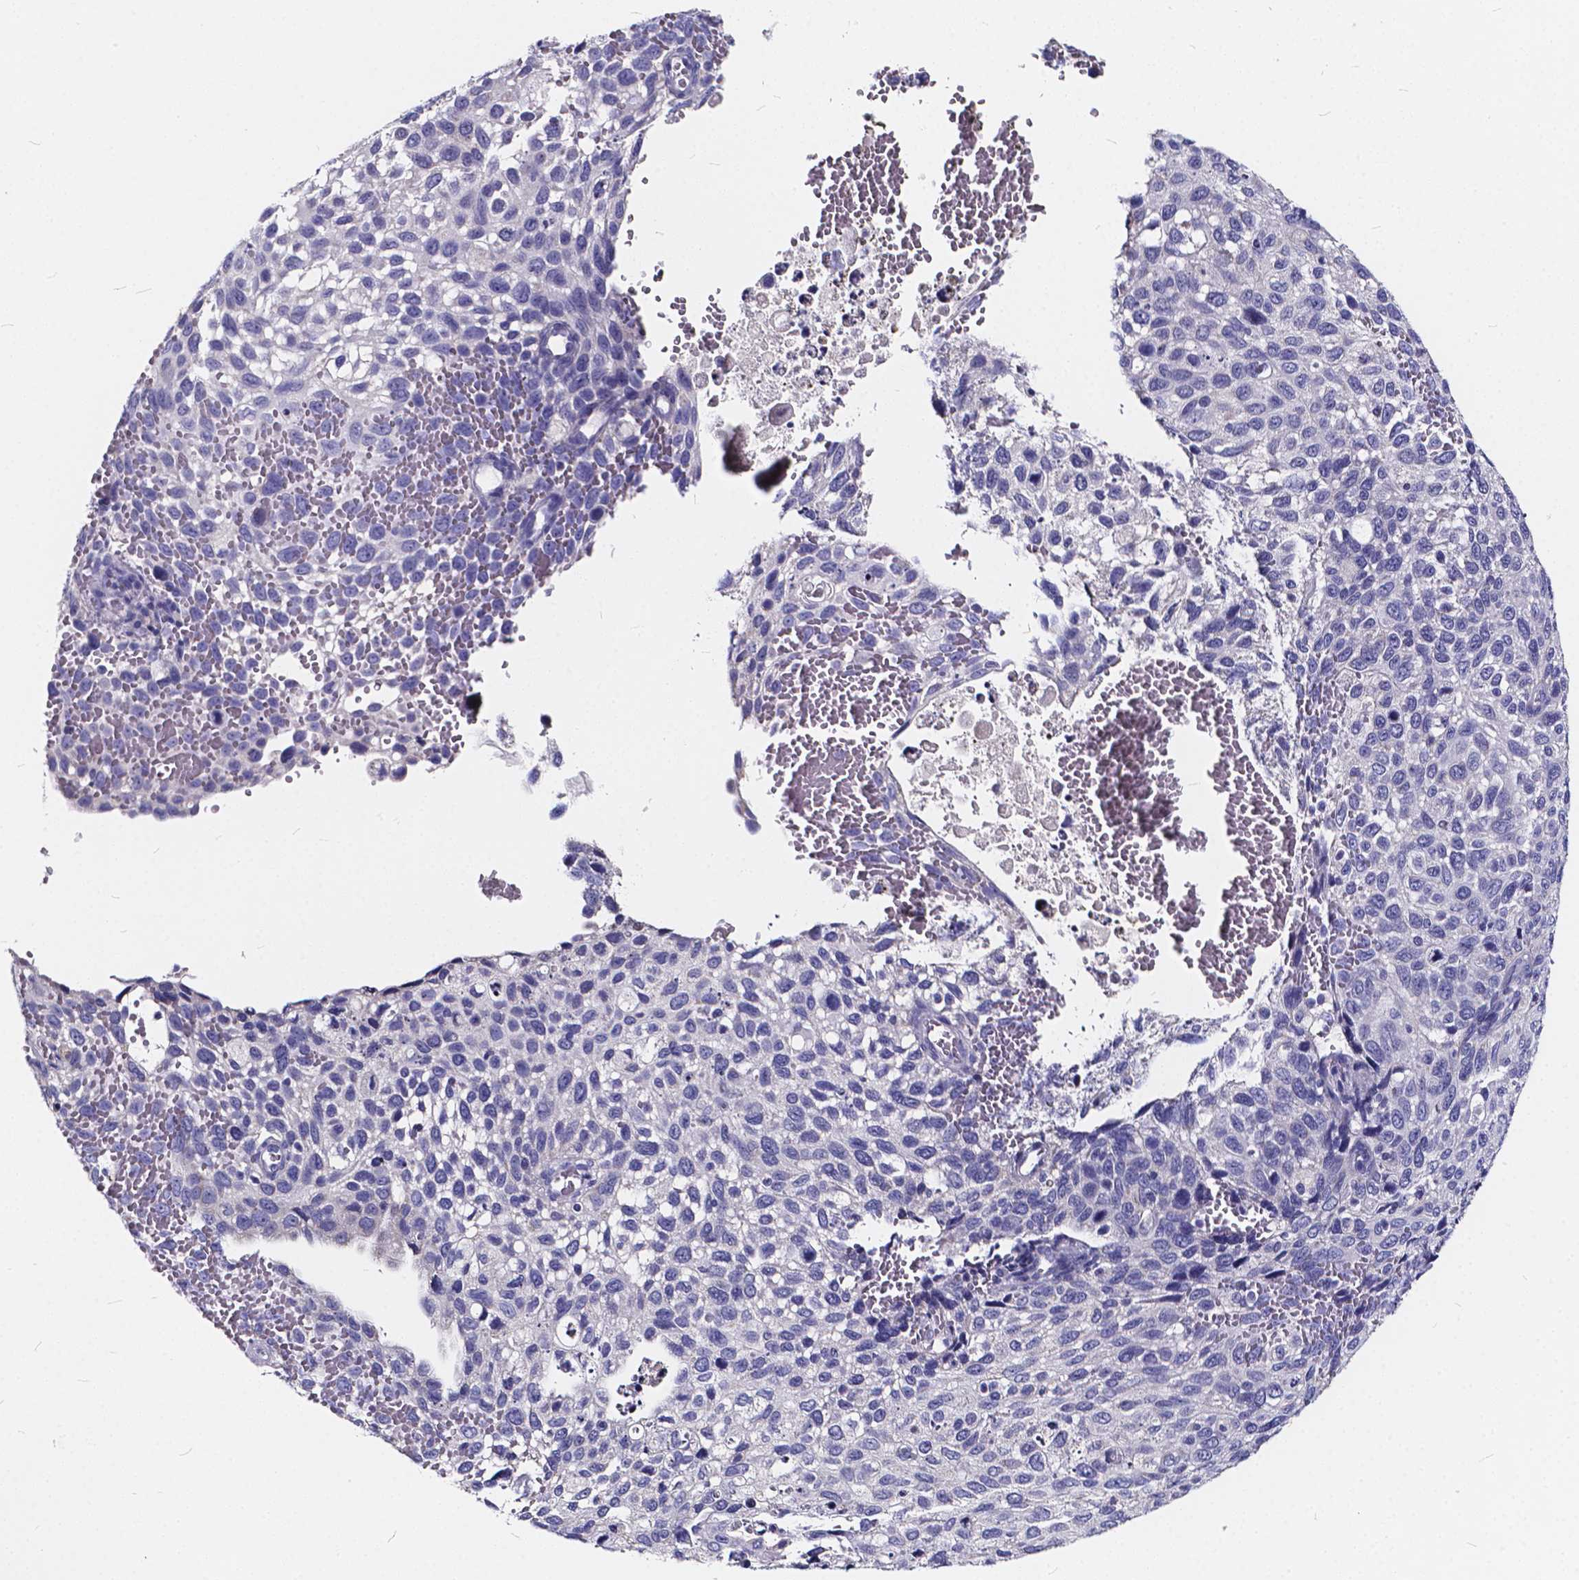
{"staining": {"intensity": "negative", "quantity": "none", "location": "none"}, "tissue": "cervical cancer", "cell_type": "Tumor cells", "image_type": "cancer", "snomed": [{"axis": "morphology", "description": "Squamous cell carcinoma, NOS"}, {"axis": "topography", "description": "Cervix"}], "caption": "High power microscopy image of an immunohistochemistry image of cervical cancer (squamous cell carcinoma), revealing no significant positivity in tumor cells.", "gene": "SPEF2", "patient": {"sex": "female", "age": 70}}